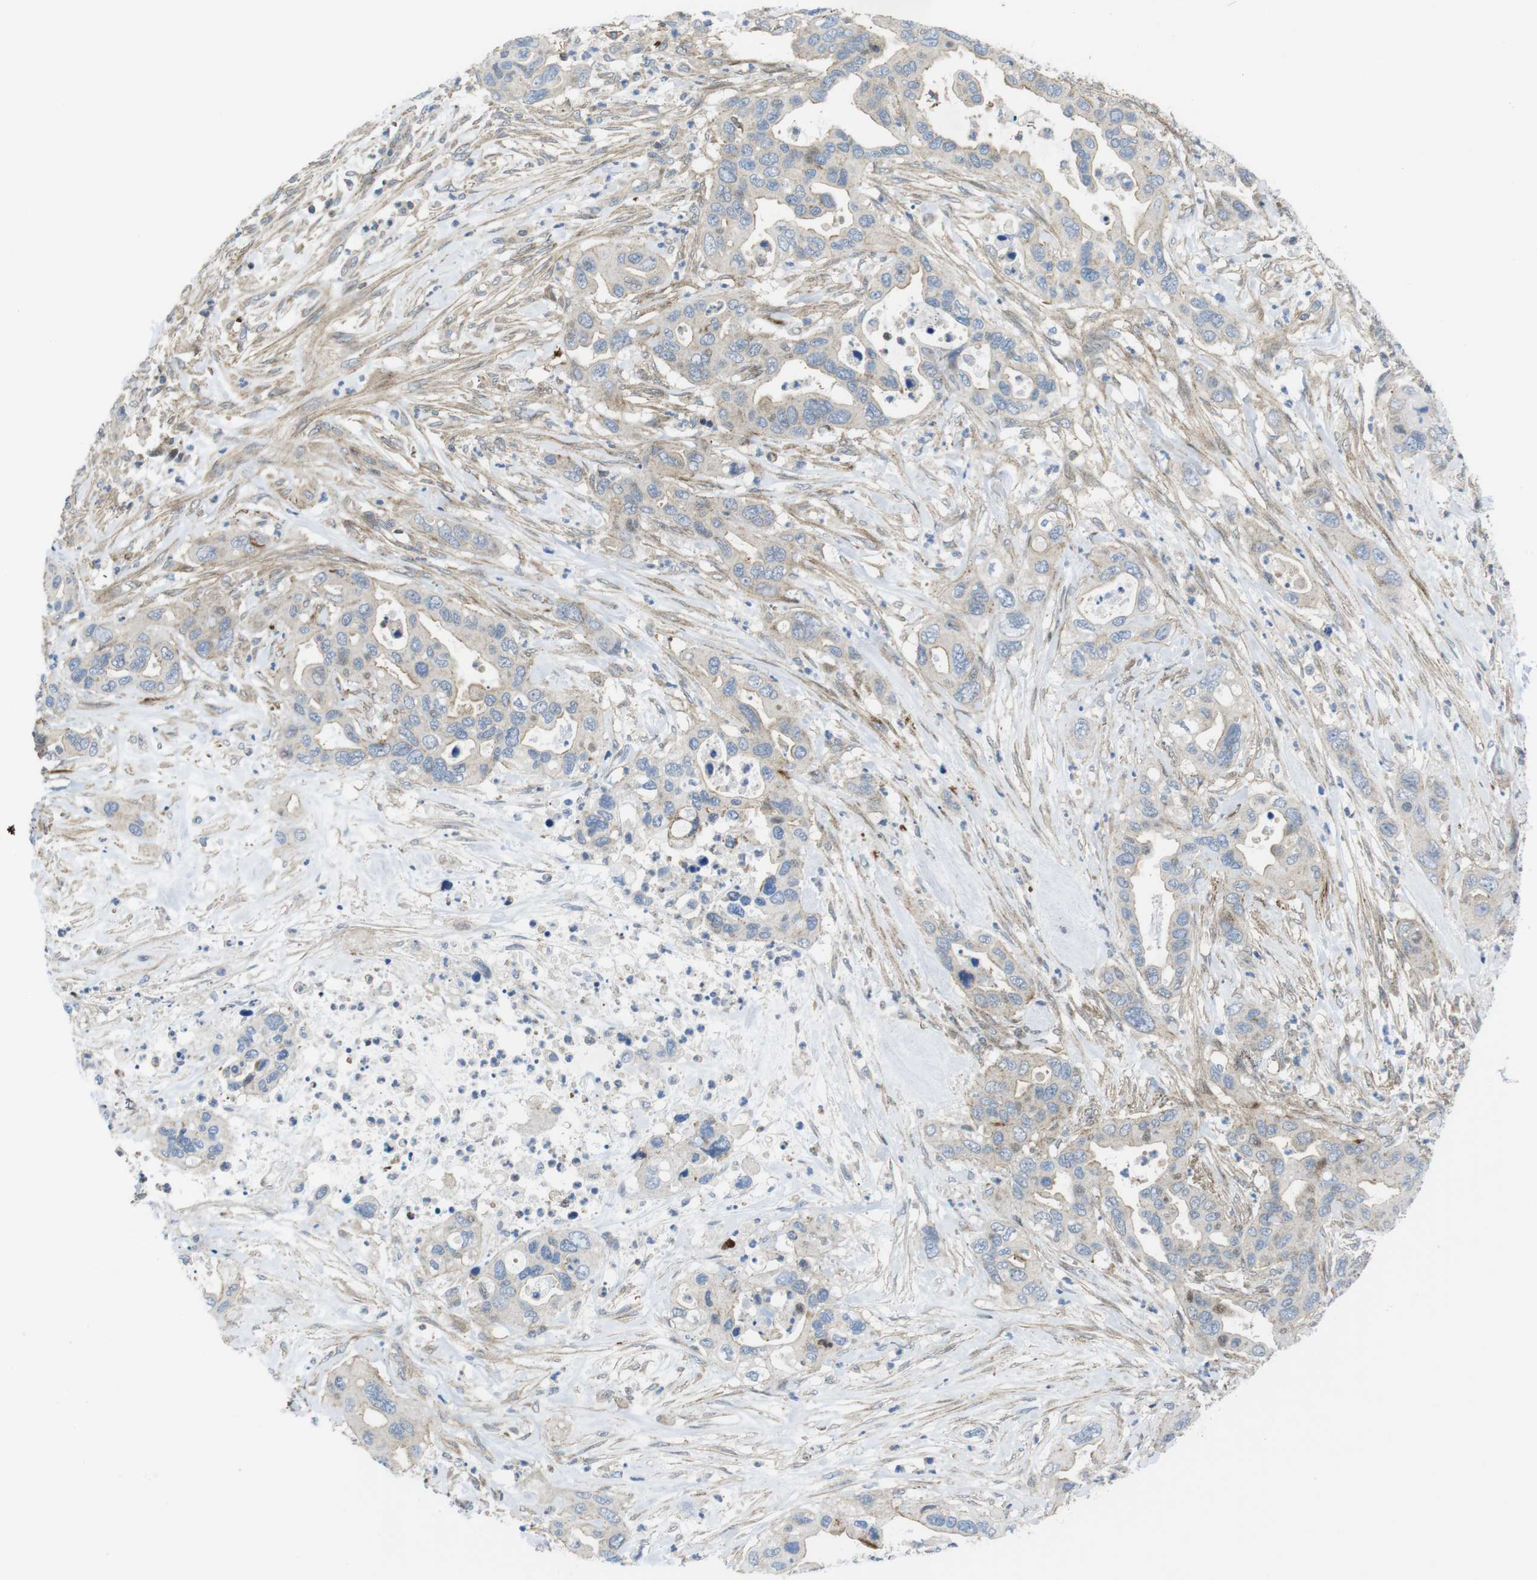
{"staining": {"intensity": "negative", "quantity": "none", "location": "none"}, "tissue": "pancreatic cancer", "cell_type": "Tumor cells", "image_type": "cancer", "snomed": [{"axis": "morphology", "description": "Adenocarcinoma, NOS"}, {"axis": "topography", "description": "Pancreas"}], "caption": "Protein analysis of pancreatic cancer (adenocarcinoma) shows no significant expression in tumor cells.", "gene": "CUL7", "patient": {"sex": "female", "age": 71}}